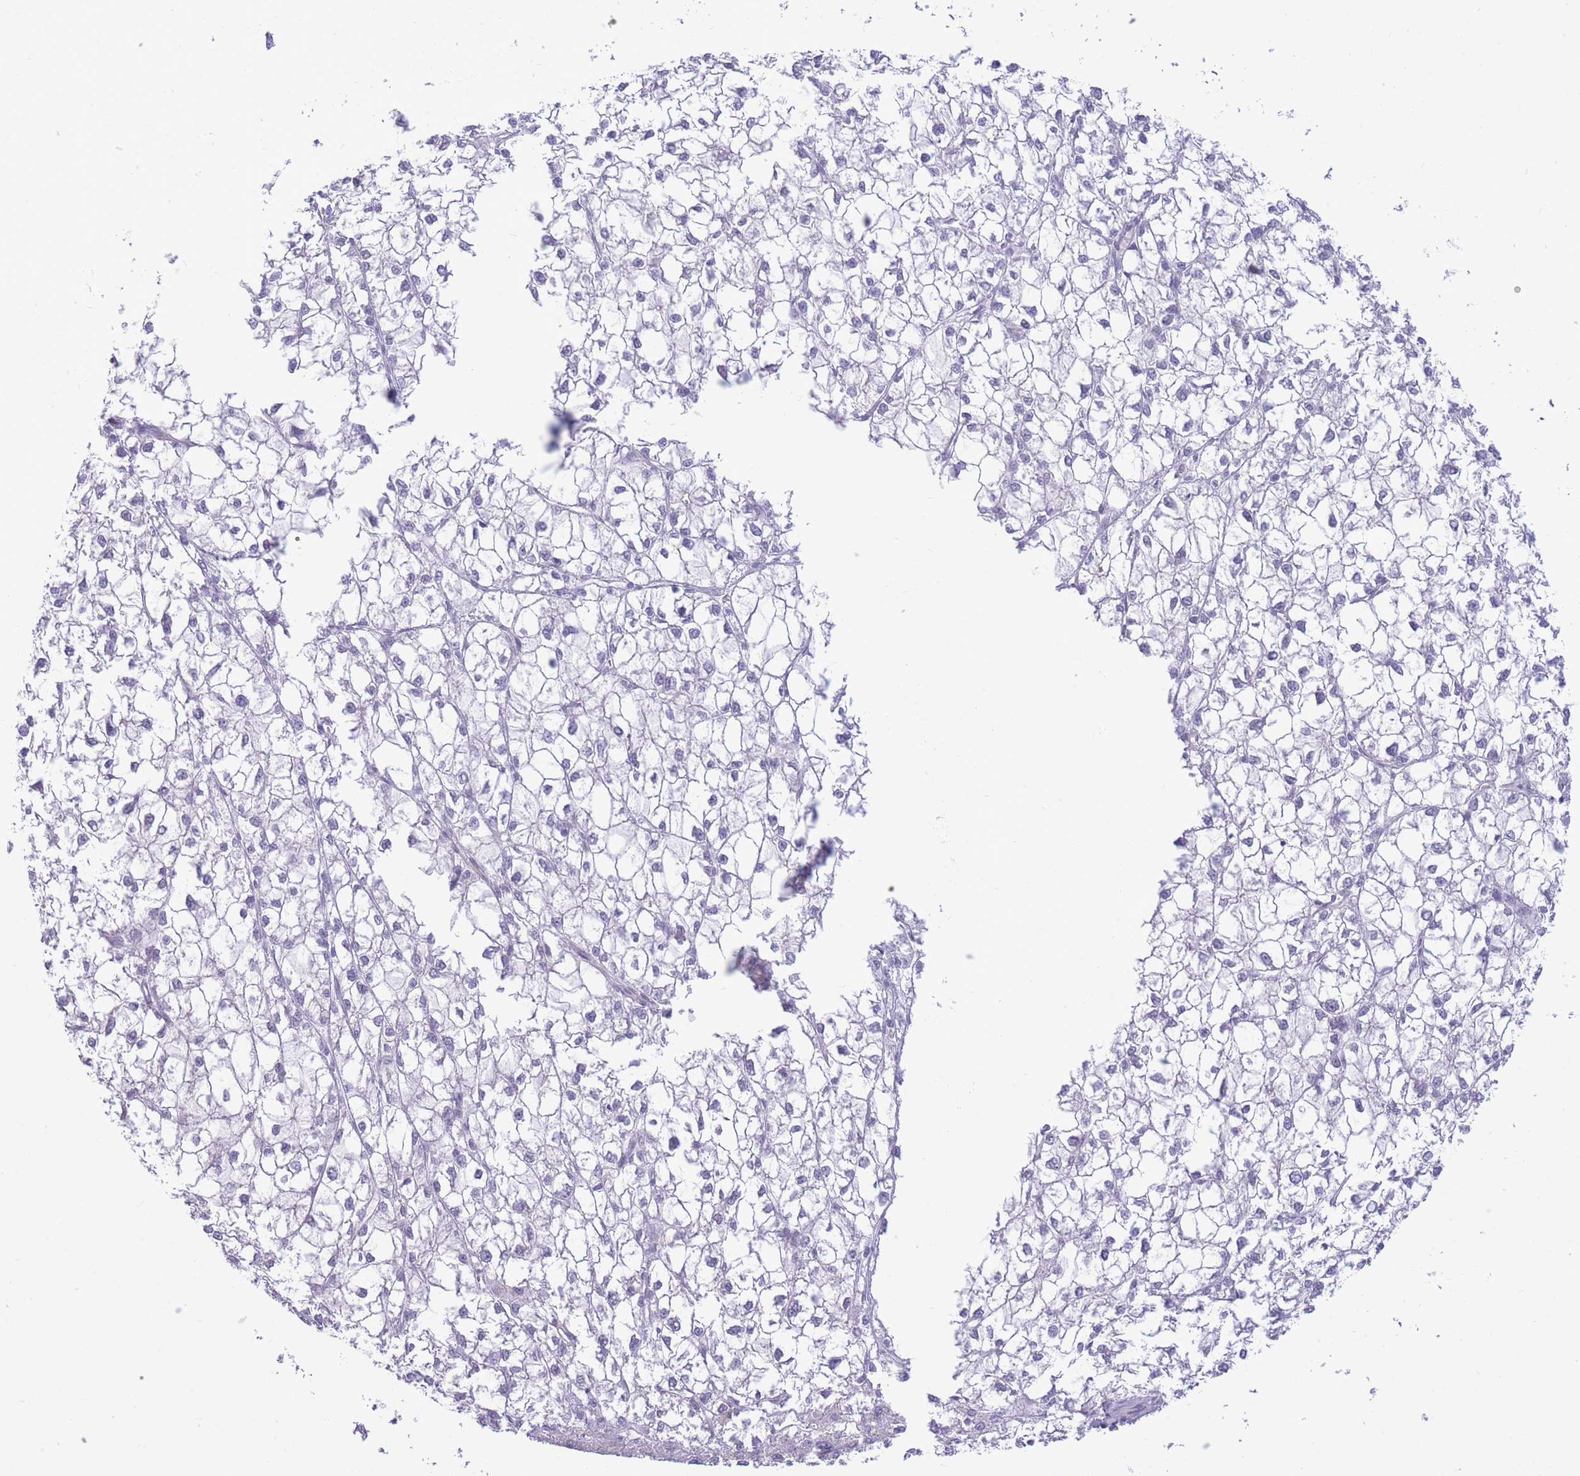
{"staining": {"intensity": "negative", "quantity": "none", "location": "none"}, "tissue": "liver cancer", "cell_type": "Tumor cells", "image_type": "cancer", "snomed": [{"axis": "morphology", "description": "Carcinoma, Hepatocellular, NOS"}, {"axis": "topography", "description": "Liver"}], "caption": "Immunohistochemistry (IHC) of liver cancer (hepatocellular carcinoma) reveals no expression in tumor cells.", "gene": "FBXO46", "patient": {"sex": "female", "age": 43}}